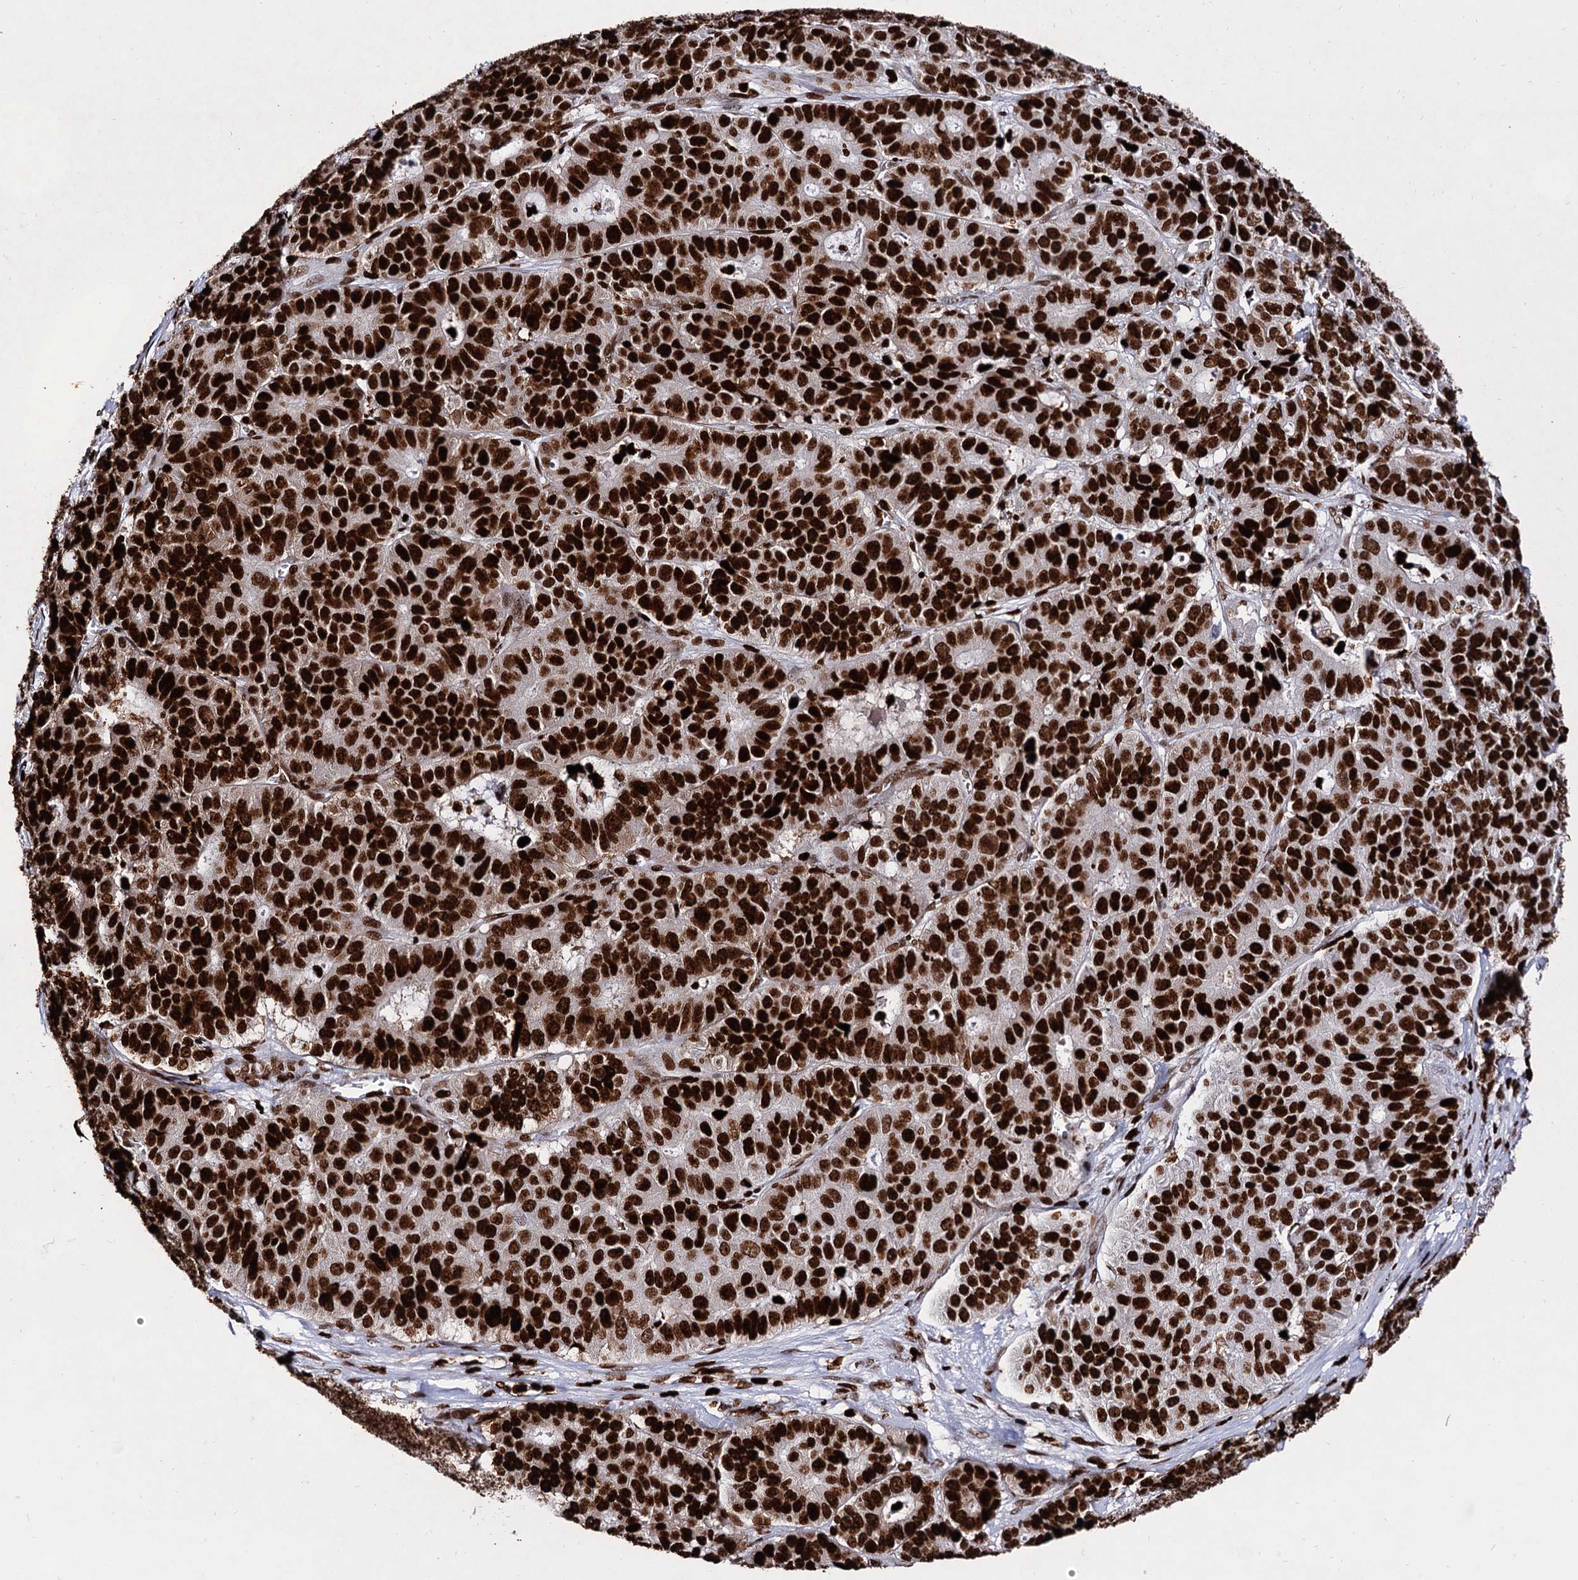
{"staining": {"intensity": "strong", "quantity": ">75%", "location": "nuclear"}, "tissue": "pancreatic cancer", "cell_type": "Tumor cells", "image_type": "cancer", "snomed": [{"axis": "morphology", "description": "Adenocarcinoma, NOS"}, {"axis": "topography", "description": "Pancreas"}], "caption": "DAB immunohistochemical staining of pancreatic cancer (adenocarcinoma) exhibits strong nuclear protein positivity in approximately >75% of tumor cells.", "gene": "HMGB2", "patient": {"sex": "male", "age": 50}}